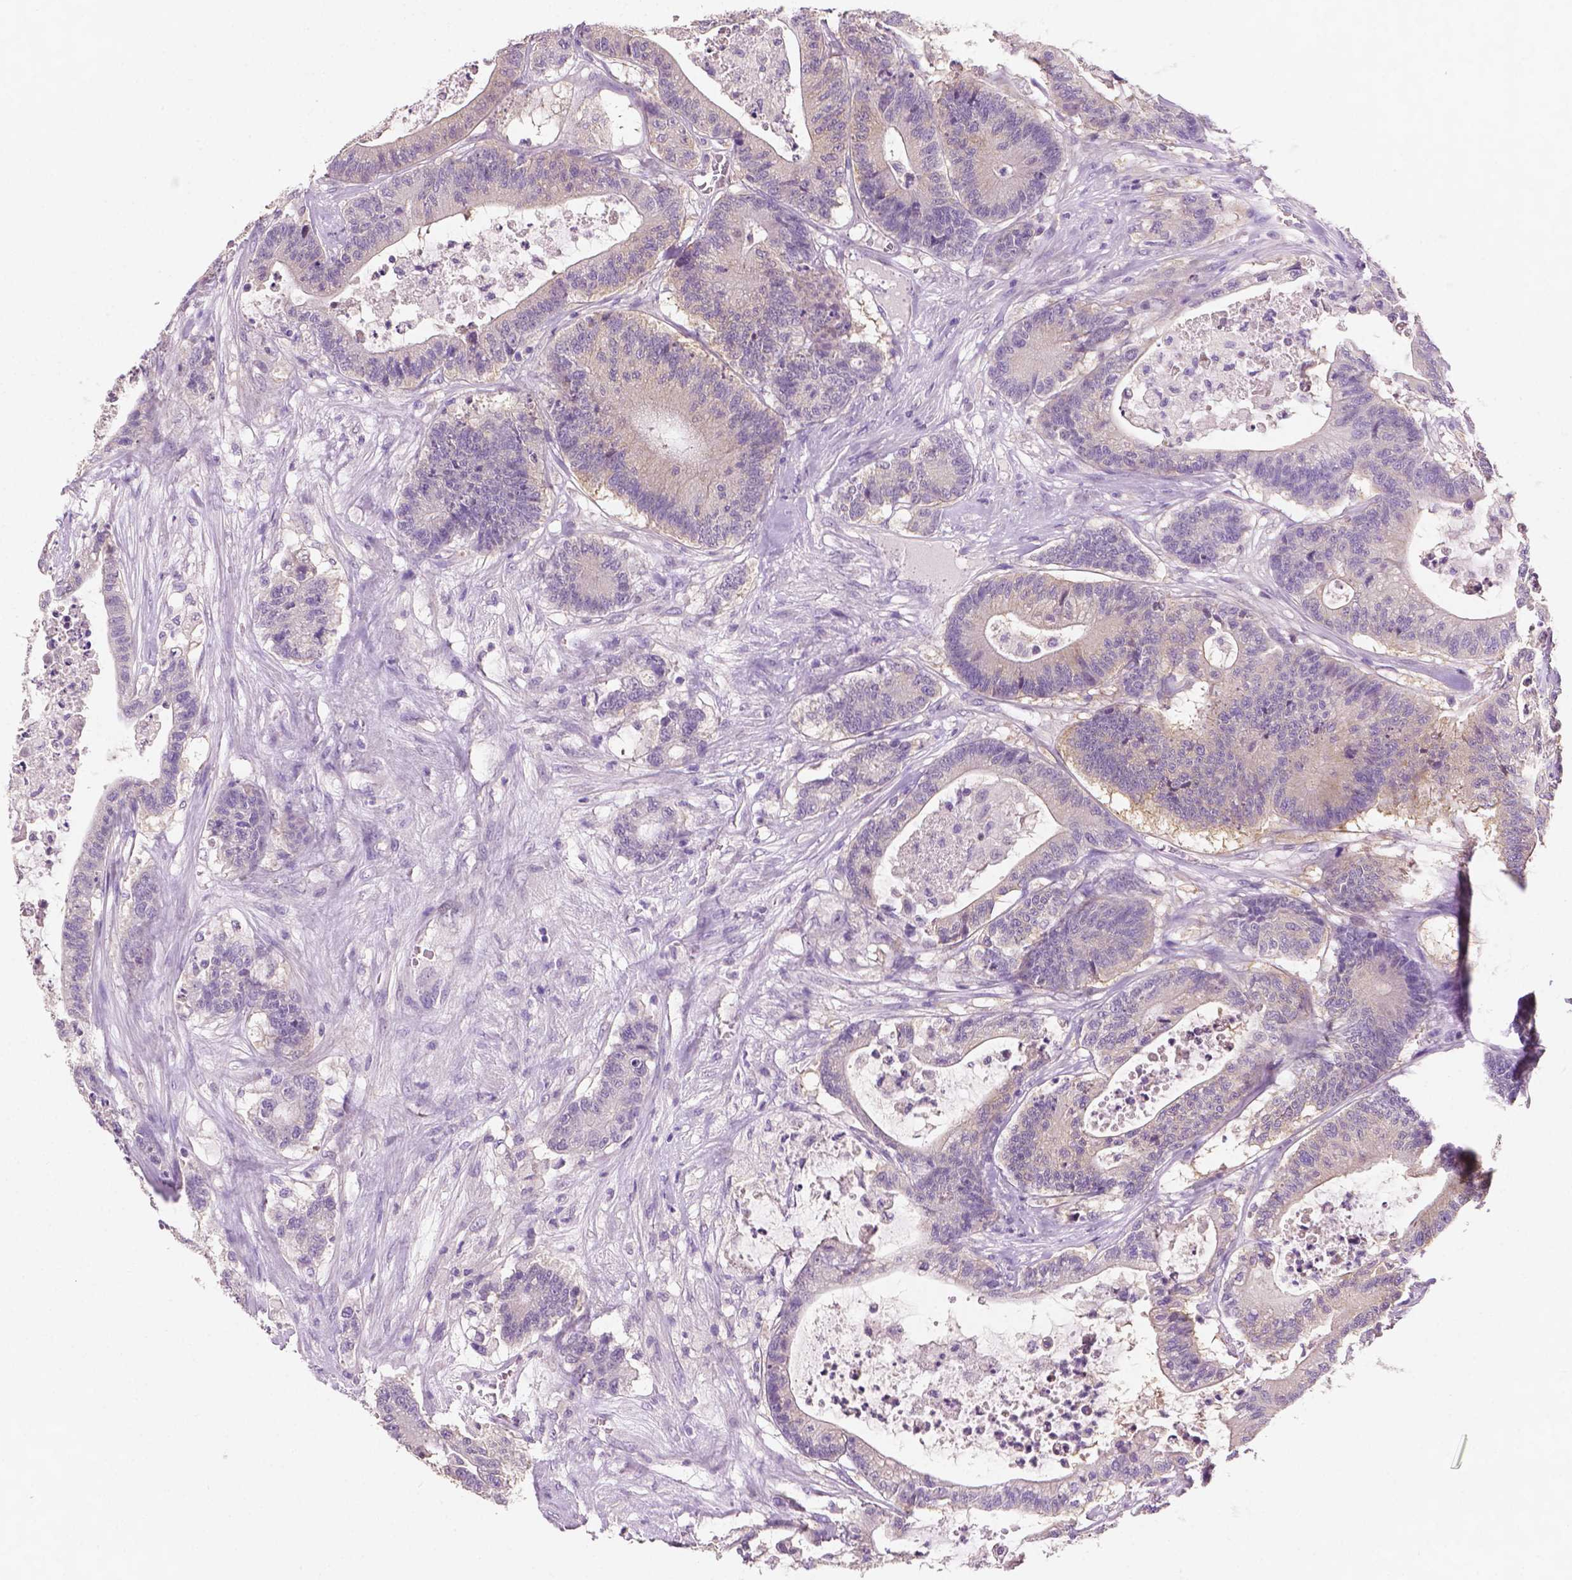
{"staining": {"intensity": "weak", "quantity": "<25%", "location": "cytoplasmic/membranous"}, "tissue": "colorectal cancer", "cell_type": "Tumor cells", "image_type": "cancer", "snomed": [{"axis": "morphology", "description": "Adenocarcinoma, NOS"}, {"axis": "topography", "description": "Colon"}], "caption": "Immunohistochemical staining of human adenocarcinoma (colorectal) reveals no significant positivity in tumor cells.", "gene": "FASN", "patient": {"sex": "female", "age": 84}}